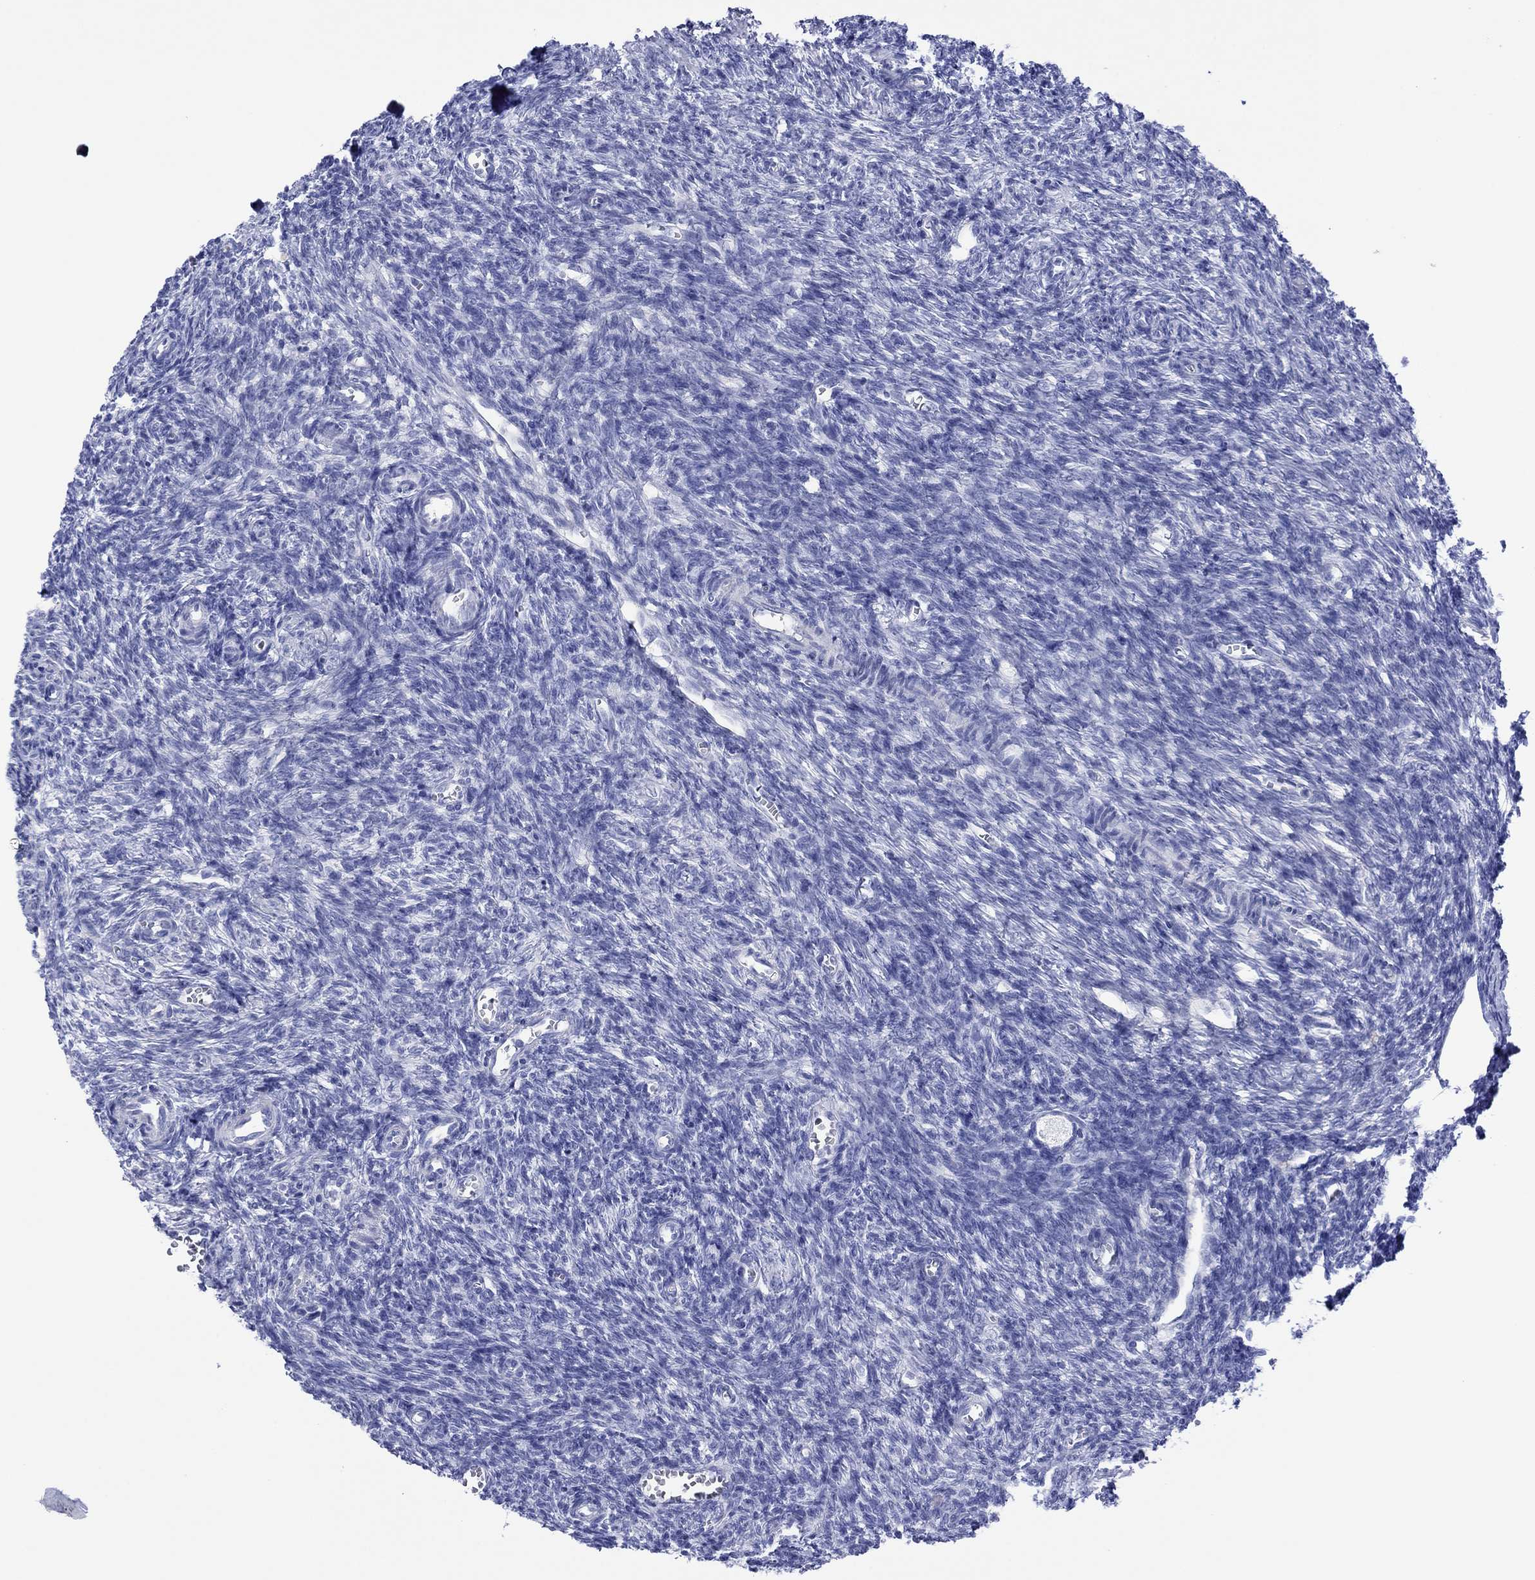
{"staining": {"intensity": "negative", "quantity": "none", "location": "none"}, "tissue": "ovary", "cell_type": "Follicle cells", "image_type": "normal", "snomed": [{"axis": "morphology", "description": "Normal tissue, NOS"}, {"axis": "topography", "description": "Ovary"}], "caption": "Ovary was stained to show a protein in brown. There is no significant expression in follicle cells. (DAB immunohistochemistry visualized using brightfield microscopy, high magnification).", "gene": "MLANA", "patient": {"sex": "female", "age": 27}}